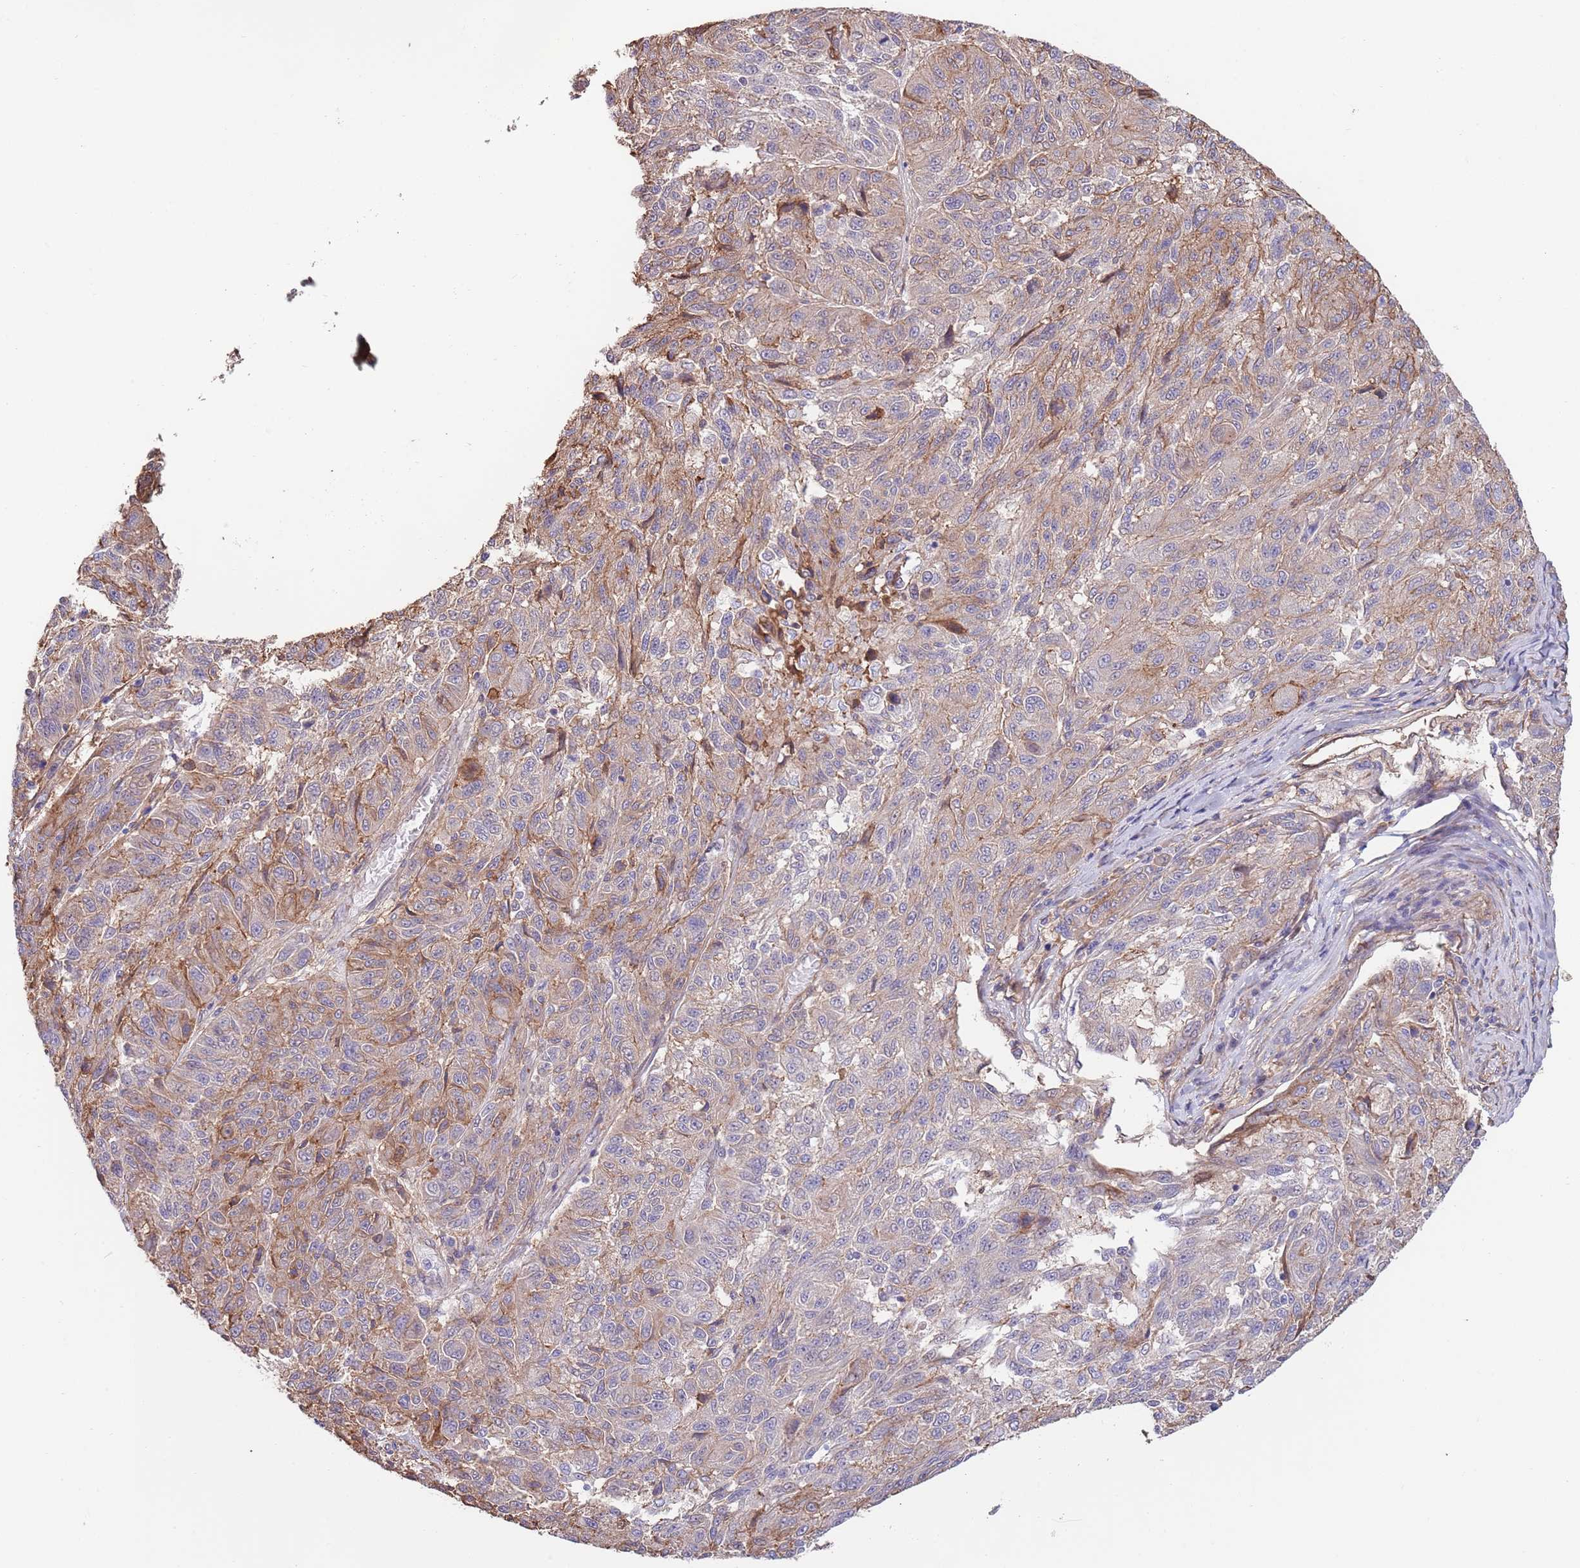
{"staining": {"intensity": "weak", "quantity": "25%-75%", "location": "cytoplasmic/membranous"}, "tissue": "melanoma", "cell_type": "Tumor cells", "image_type": "cancer", "snomed": [{"axis": "morphology", "description": "Malignant melanoma, NOS"}, {"axis": "topography", "description": "Skin"}], "caption": "The image exhibits immunohistochemical staining of melanoma. There is weak cytoplasmic/membranous positivity is seen in approximately 25%-75% of tumor cells. The staining was performed using DAB, with brown indicating positive protein expression. Nuclei are stained blue with hematoxylin.", "gene": "BPNT1", "patient": {"sex": "male", "age": 53}}